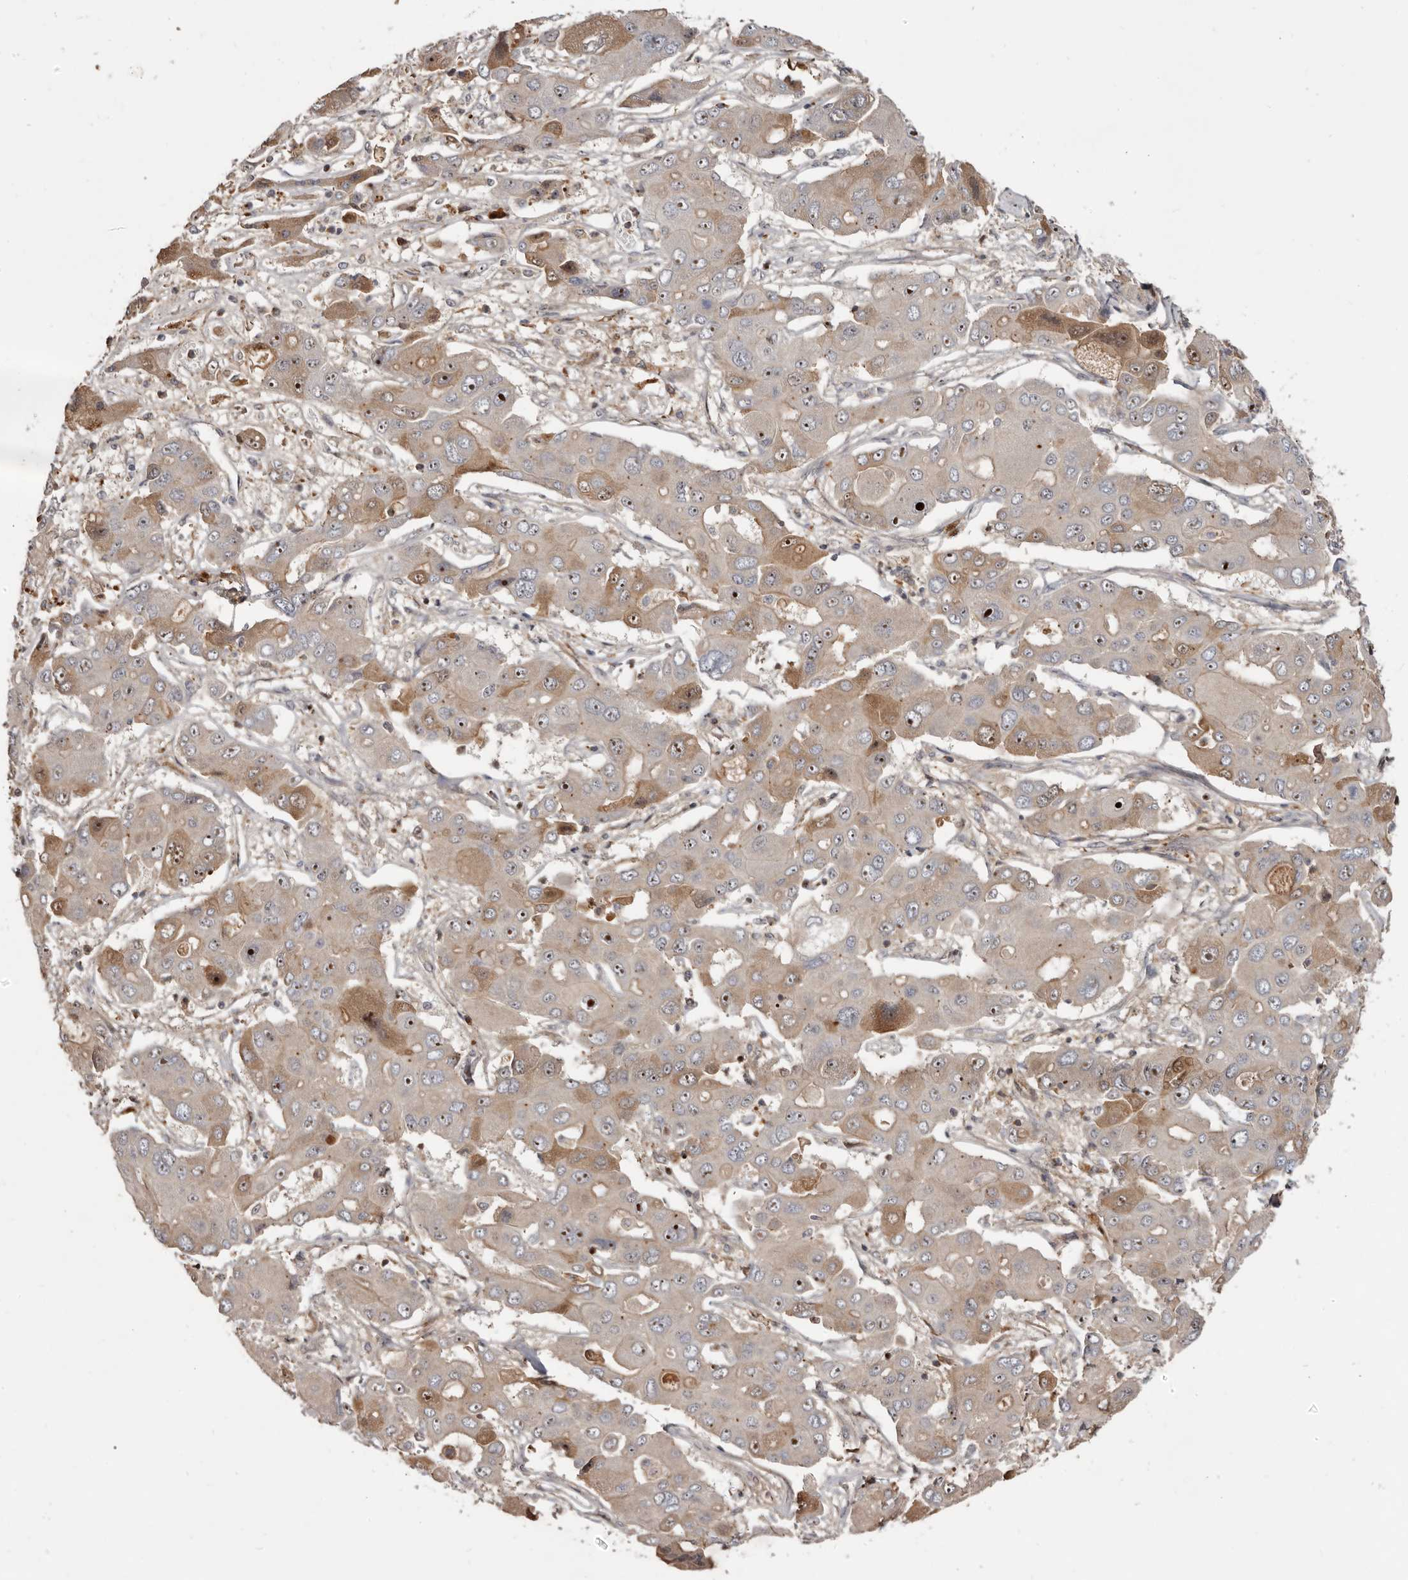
{"staining": {"intensity": "moderate", "quantity": "25%-75%", "location": "cytoplasmic/membranous,nuclear"}, "tissue": "liver cancer", "cell_type": "Tumor cells", "image_type": "cancer", "snomed": [{"axis": "morphology", "description": "Cholangiocarcinoma"}, {"axis": "topography", "description": "Liver"}], "caption": "DAB (3,3'-diaminobenzidine) immunohistochemical staining of liver cancer (cholangiocarcinoma) exhibits moderate cytoplasmic/membranous and nuclear protein staining in about 25%-75% of tumor cells.", "gene": "TTC39A", "patient": {"sex": "male", "age": 67}}